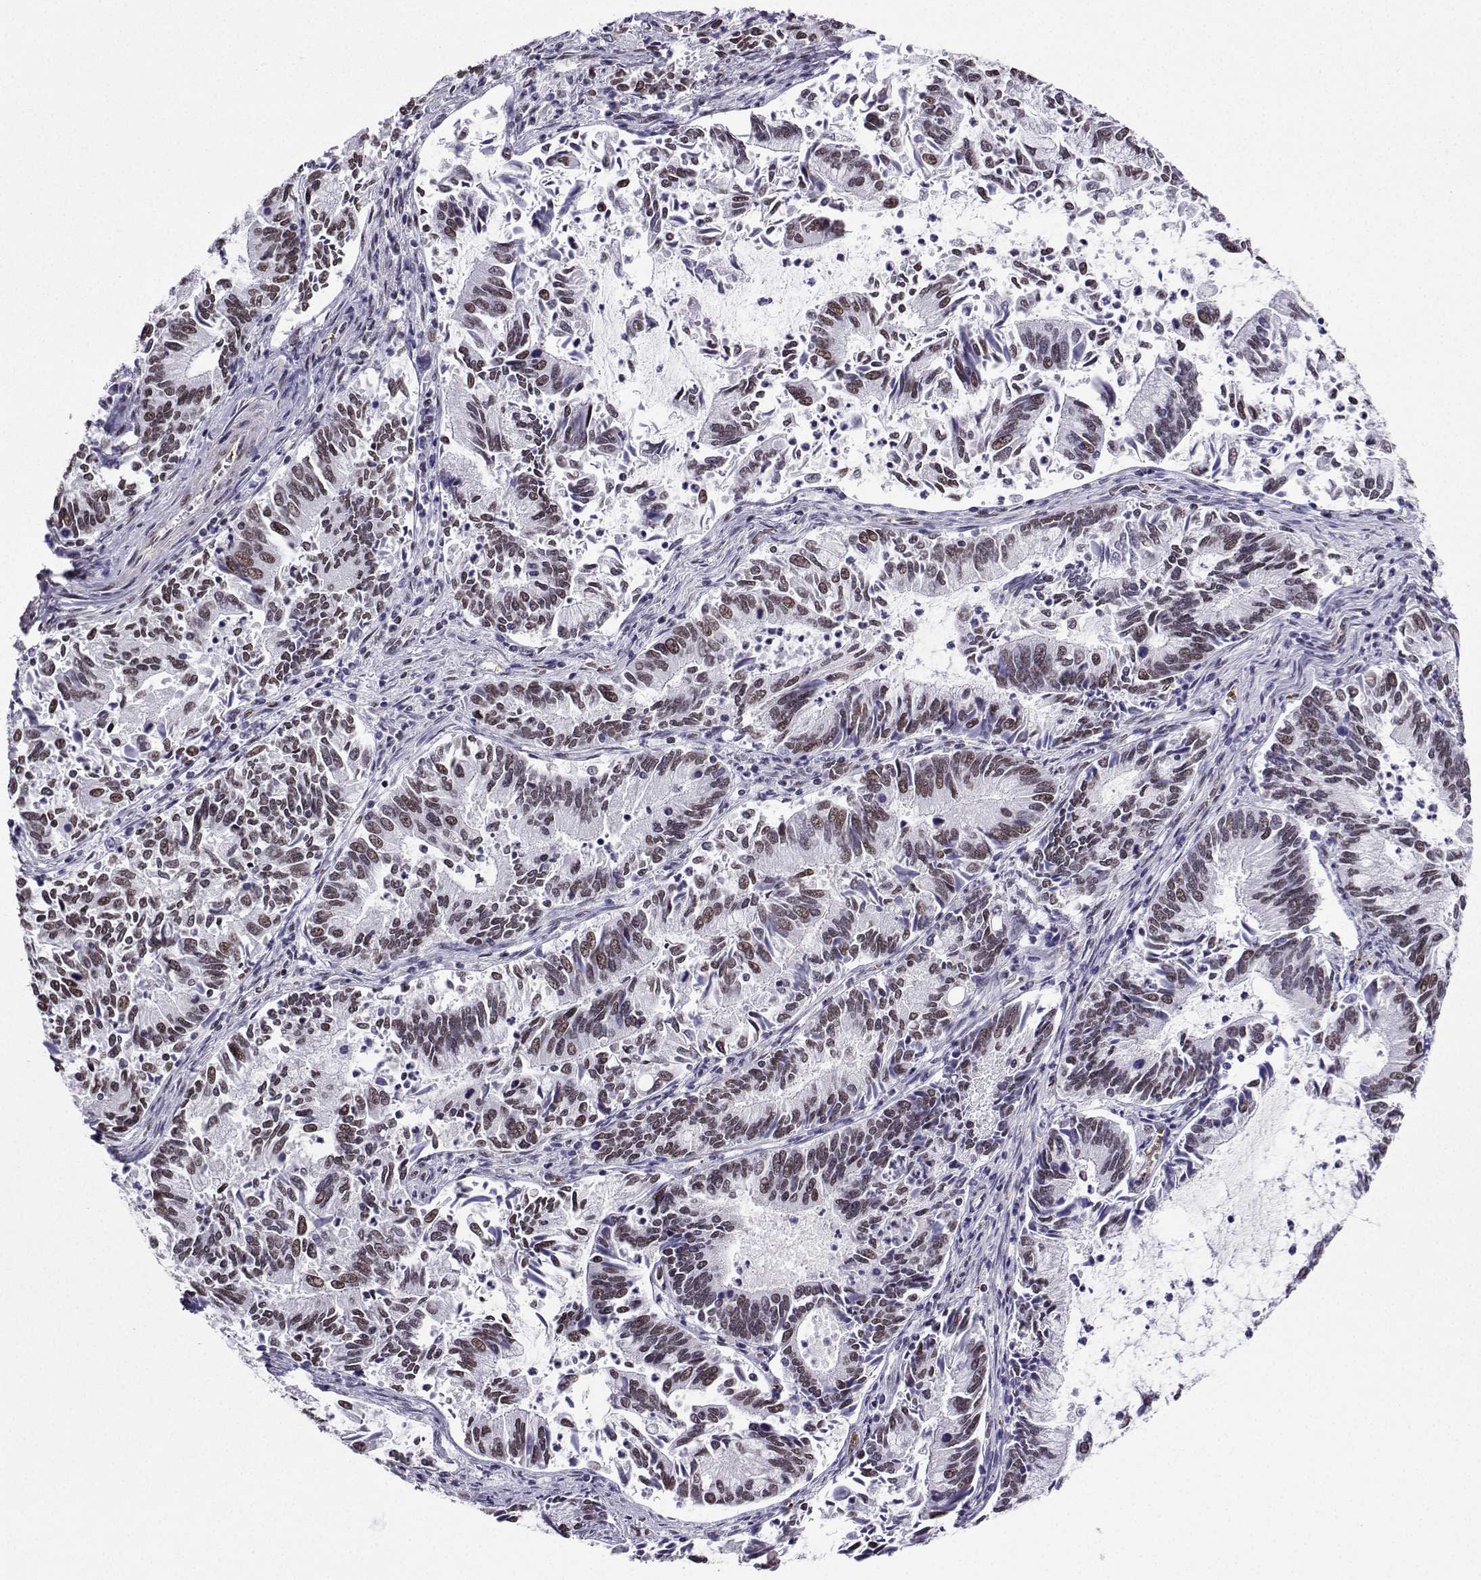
{"staining": {"intensity": "weak", "quantity": "25%-75%", "location": "nuclear"}, "tissue": "cervical cancer", "cell_type": "Tumor cells", "image_type": "cancer", "snomed": [{"axis": "morphology", "description": "Adenocarcinoma, NOS"}, {"axis": "topography", "description": "Cervix"}], "caption": "Cervical cancer stained for a protein (brown) exhibits weak nuclear positive staining in approximately 25%-75% of tumor cells.", "gene": "CCNK", "patient": {"sex": "female", "age": 42}}